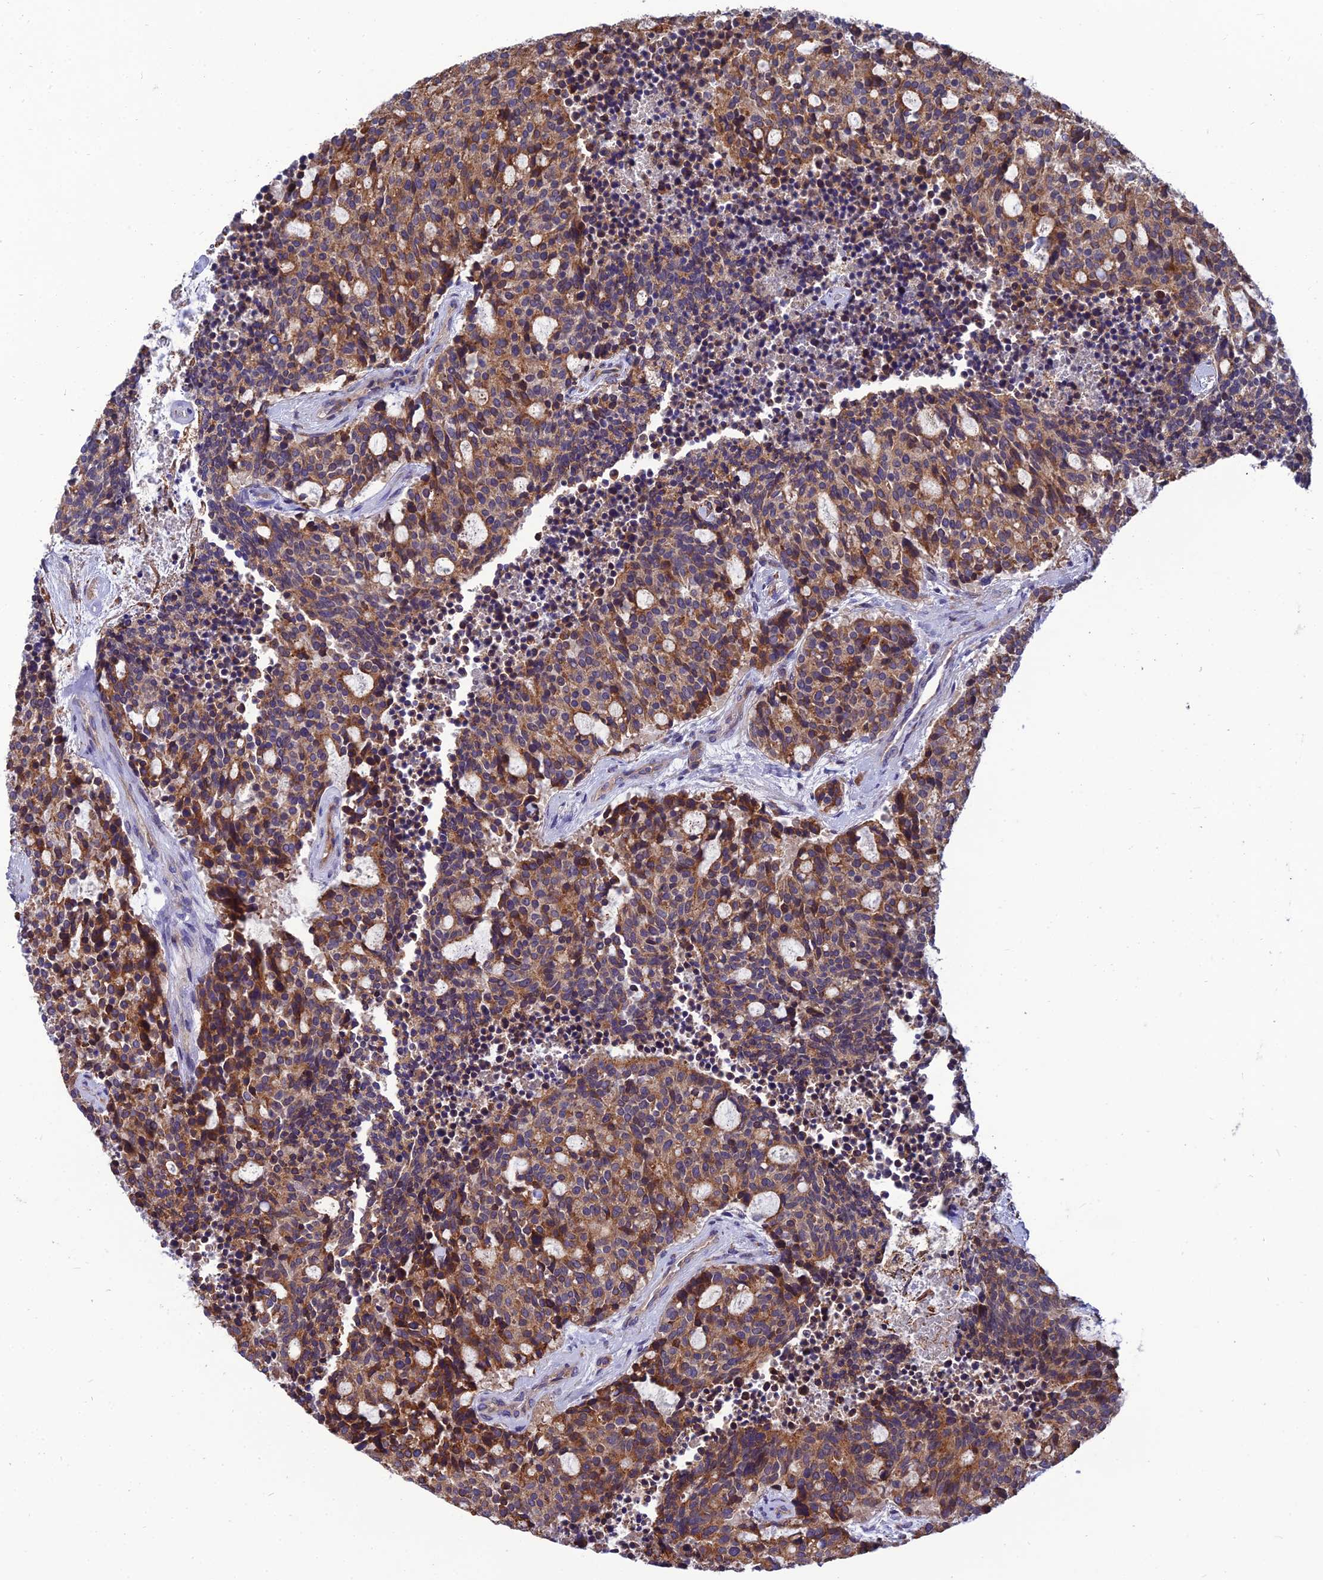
{"staining": {"intensity": "moderate", "quantity": ">75%", "location": "cytoplasmic/membranous"}, "tissue": "carcinoid", "cell_type": "Tumor cells", "image_type": "cancer", "snomed": [{"axis": "morphology", "description": "Carcinoid, malignant, NOS"}, {"axis": "topography", "description": "Pancreas"}], "caption": "Brown immunohistochemical staining in human carcinoid displays moderate cytoplasmic/membranous positivity in approximately >75% of tumor cells.", "gene": "UMAD1", "patient": {"sex": "female", "age": 54}}